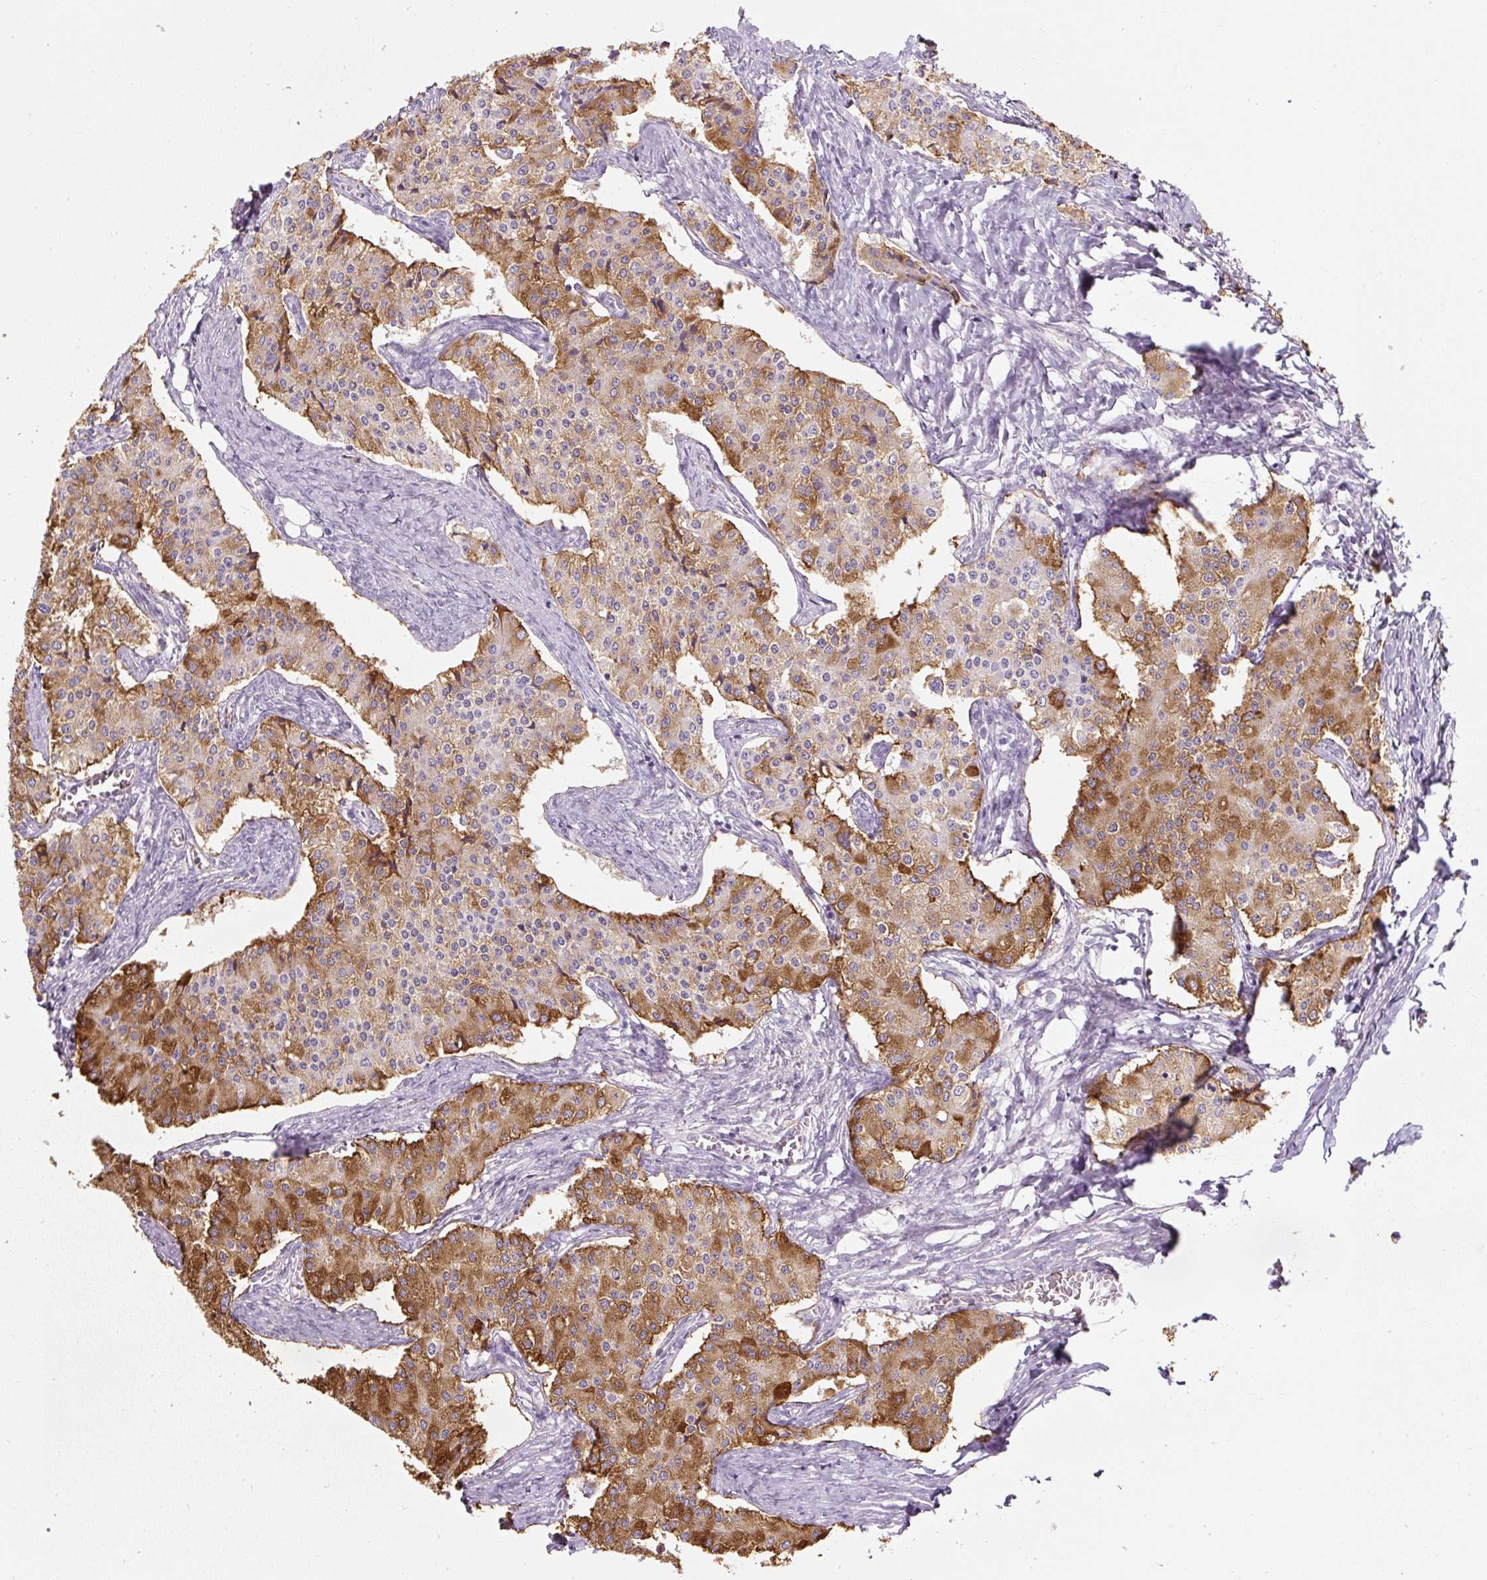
{"staining": {"intensity": "moderate", "quantity": "25%-75%", "location": "cytoplasmic/membranous"}, "tissue": "carcinoid", "cell_type": "Tumor cells", "image_type": "cancer", "snomed": [{"axis": "morphology", "description": "Carcinoid, malignant, NOS"}, {"axis": "topography", "description": "Colon"}], "caption": "This micrograph displays carcinoid stained with immunohistochemistry (IHC) to label a protein in brown. The cytoplasmic/membranous of tumor cells show moderate positivity for the protein. Nuclei are counter-stained blue.", "gene": "APOA1", "patient": {"sex": "female", "age": 52}}